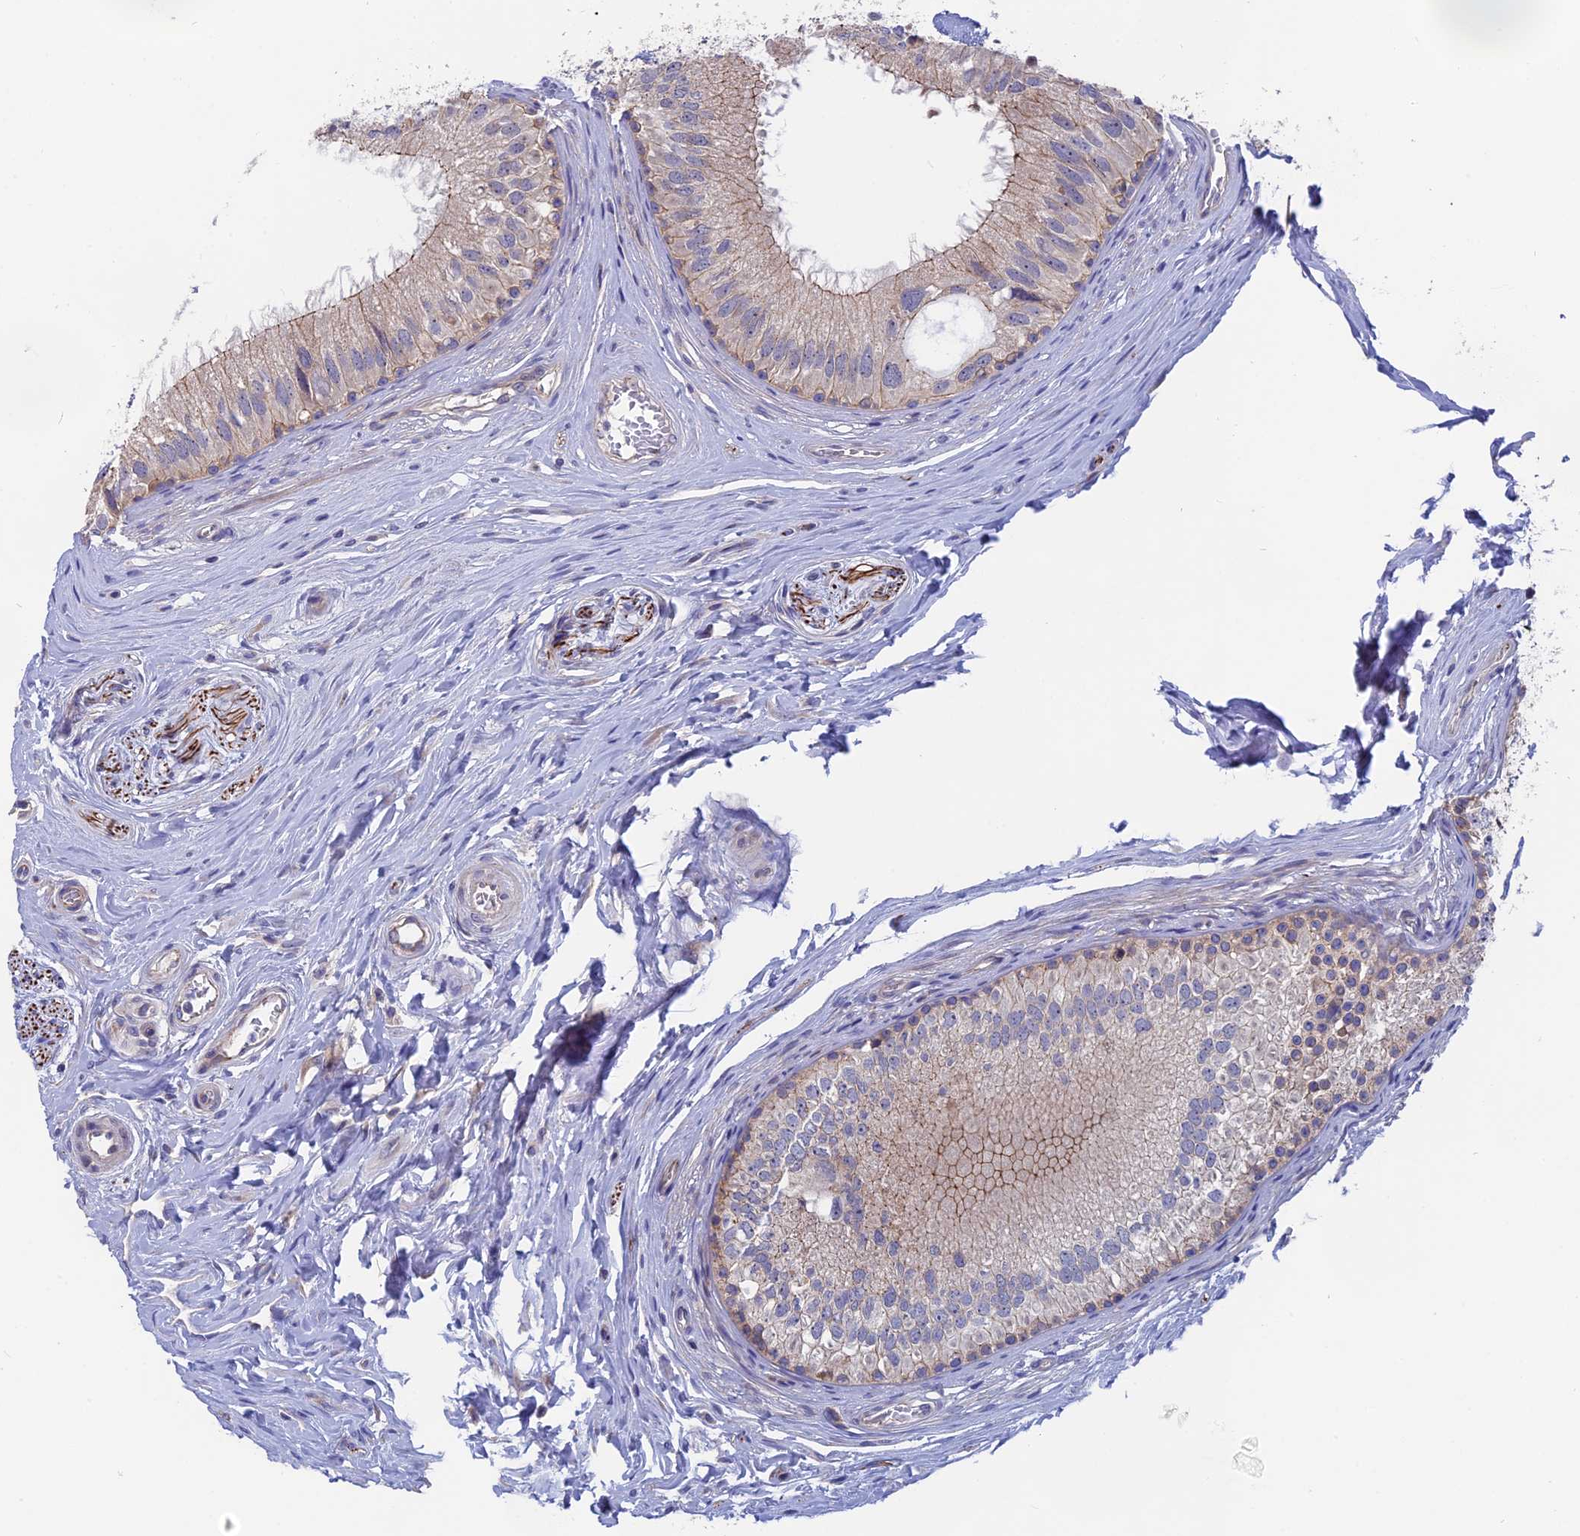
{"staining": {"intensity": "weak", "quantity": "<25%", "location": "cytoplasmic/membranous"}, "tissue": "epididymis", "cell_type": "Glandular cells", "image_type": "normal", "snomed": [{"axis": "morphology", "description": "Normal tissue, NOS"}, {"axis": "topography", "description": "Epididymis"}], "caption": "A histopathology image of human epididymis is negative for staining in glandular cells. The staining was performed using DAB (3,3'-diaminobenzidine) to visualize the protein expression in brown, while the nuclei were stained in blue with hematoxylin (Magnification: 20x).", "gene": "TENT4B", "patient": {"sex": "male", "age": 33}}